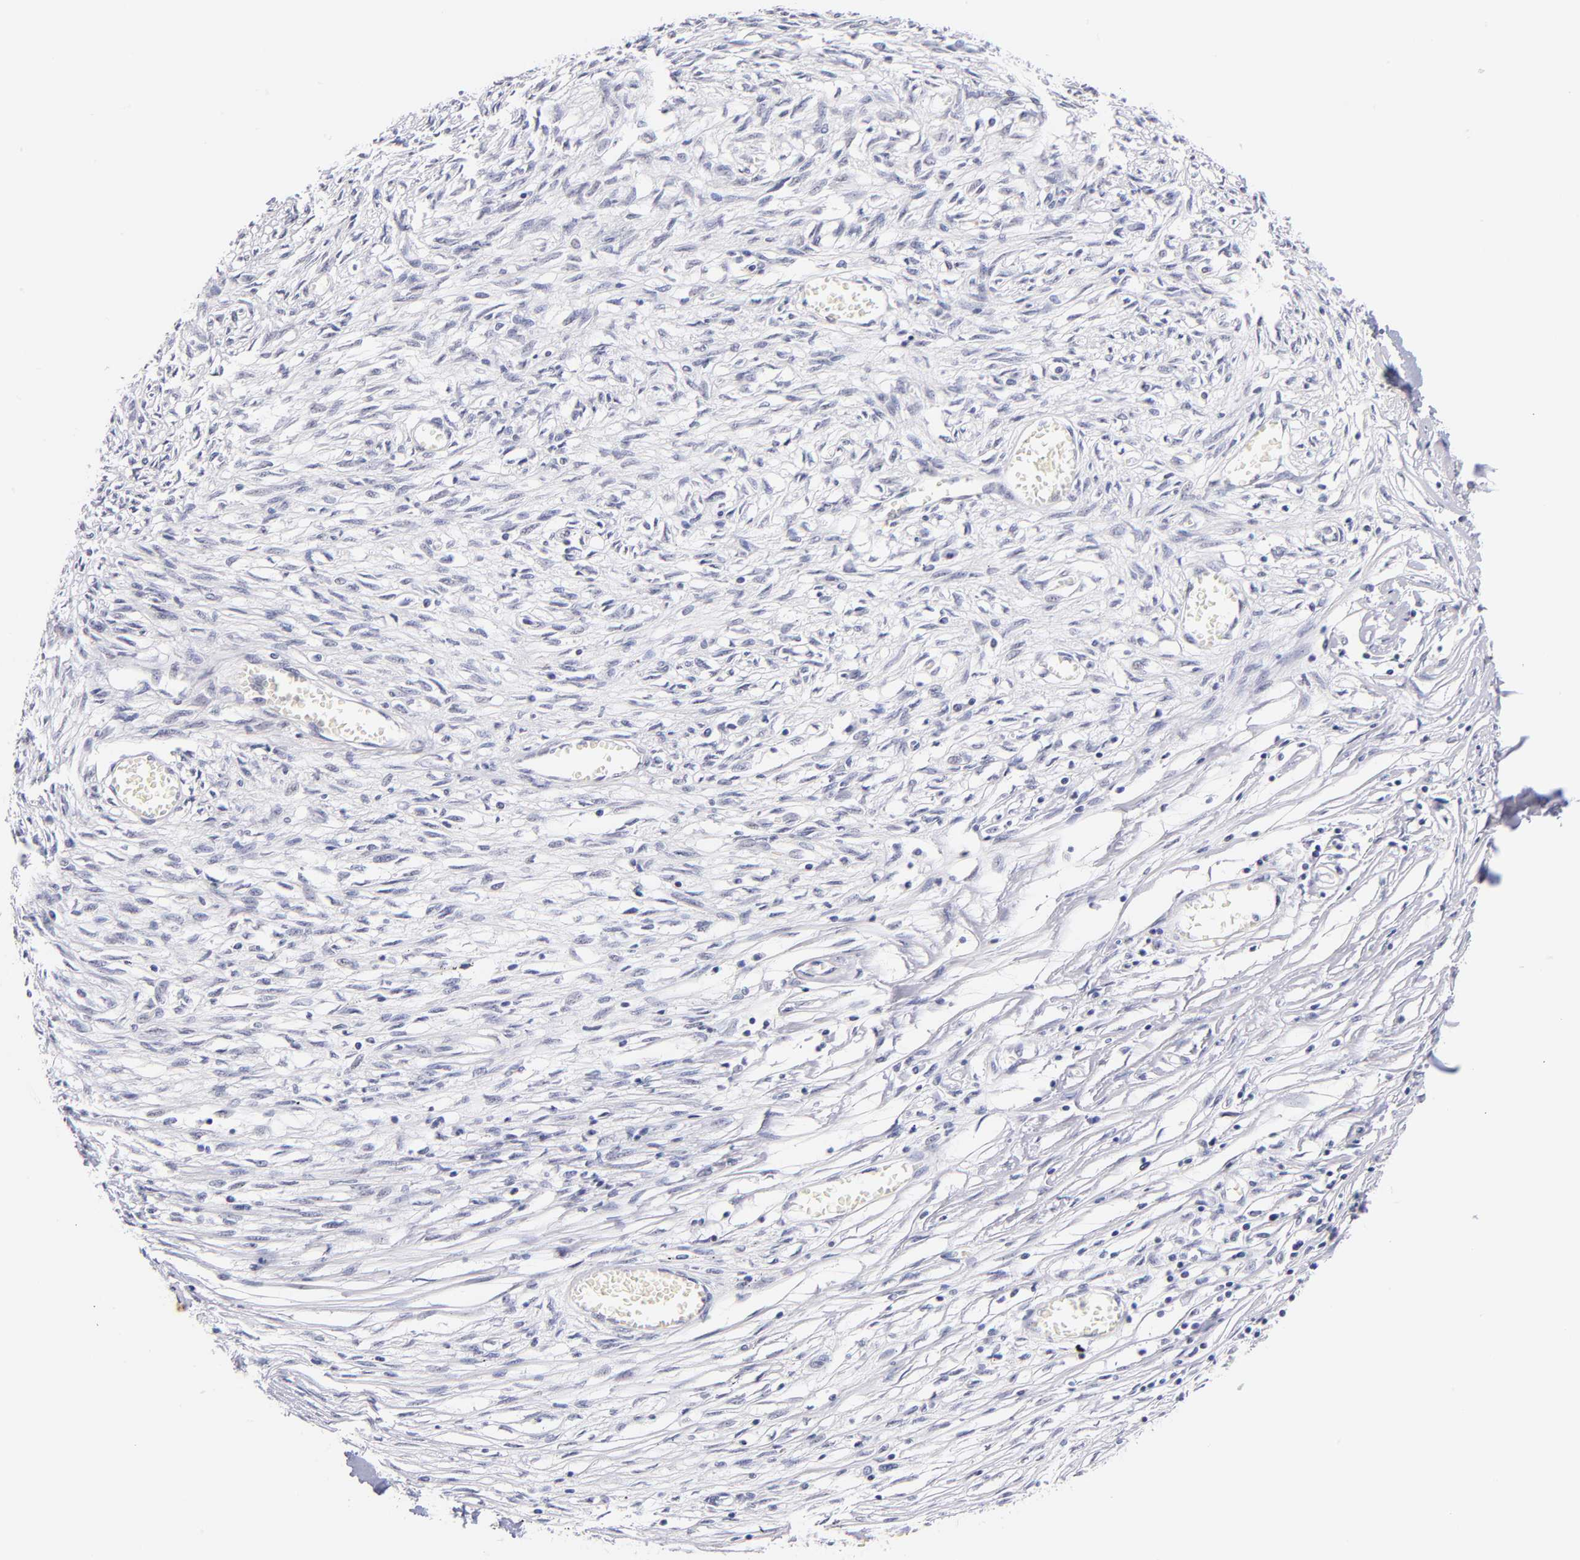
{"staining": {"intensity": "negative", "quantity": "none", "location": "none"}, "tissue": "adipose tissue", "cell_type": "Adipocytes", "image_type": "normal", "snomed": [{"axis": "morphology", "description": "Normal tissue, NOS"}, {"axis": "morphology", "description": "Sarcoma, NOS"}, {"axis": "topography", "description": "Skin"}, {"axis": "topography", "description": "Soft tissue"}], "caption": "Benign adipose tissue was stained to show a protein in brown. There is no significant expression in adipocytes. Nuclei are stained in blue.", "gene": "SNRPB", "patient": {"sex": "female", "age": 51}}